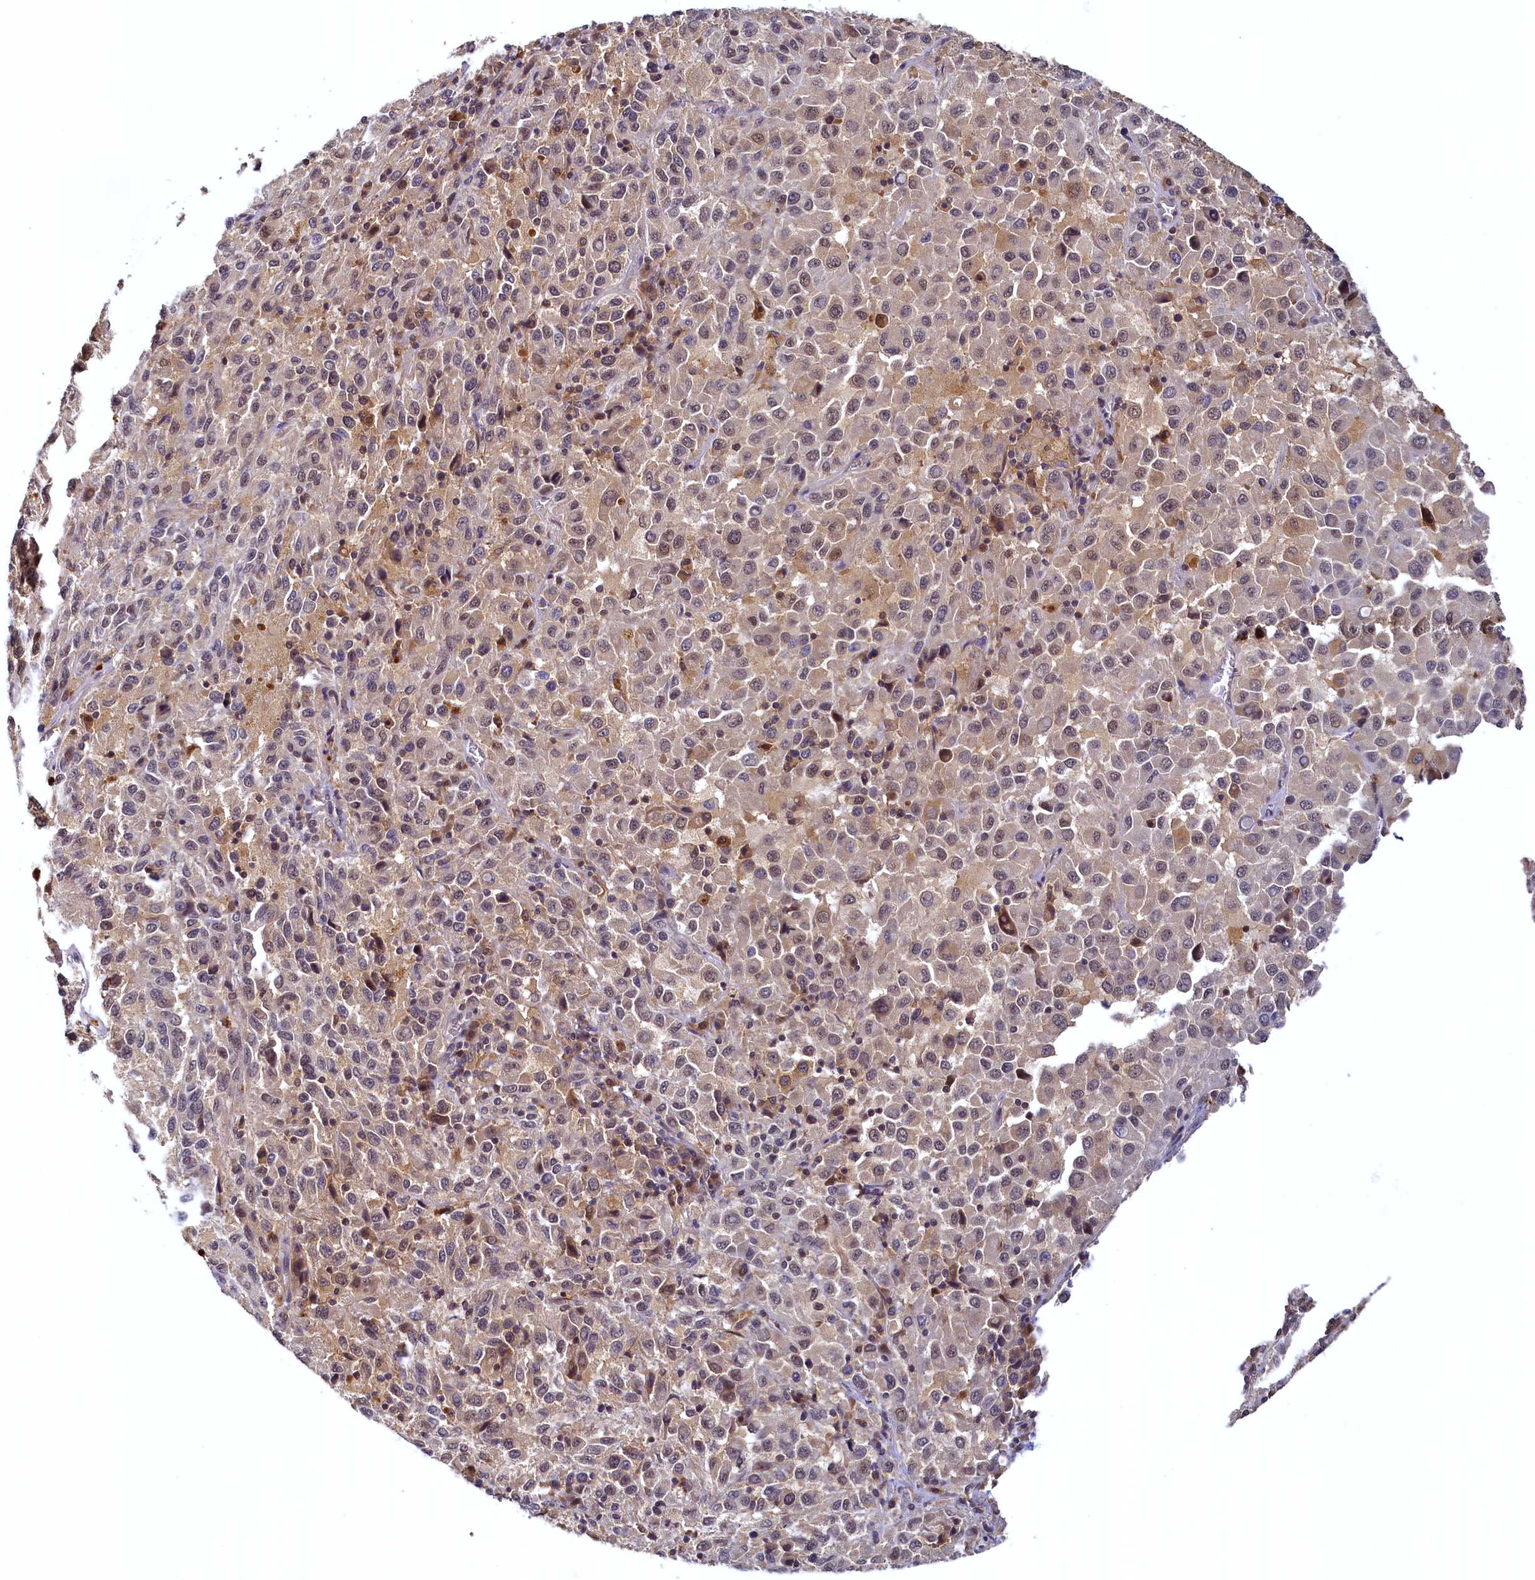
{"staining": {"intensity": "weak", "quantity": "25%-75%", "location": "cytoplasmic/membranous,nuclear"}, "tissue": "melanoma", "cell_type": "Tumor cells", "image_type": "cancer", "snomed": [{"axis": "morphology", "description": "Malignant melanoma, Metastatic site"}, {"axis": "topography", "description": "Lung"}], "caption": "This histopathology image displays melanoma stained with immunohistochemistry to label a protein in brown. The cytoplasmic/membranous and nuclear of tumor cells show weak positivity for the protein. Nuclei are counter-stained blue.", "gene": "PAAF1", "patient": {"sex": "male", "age": 64}}